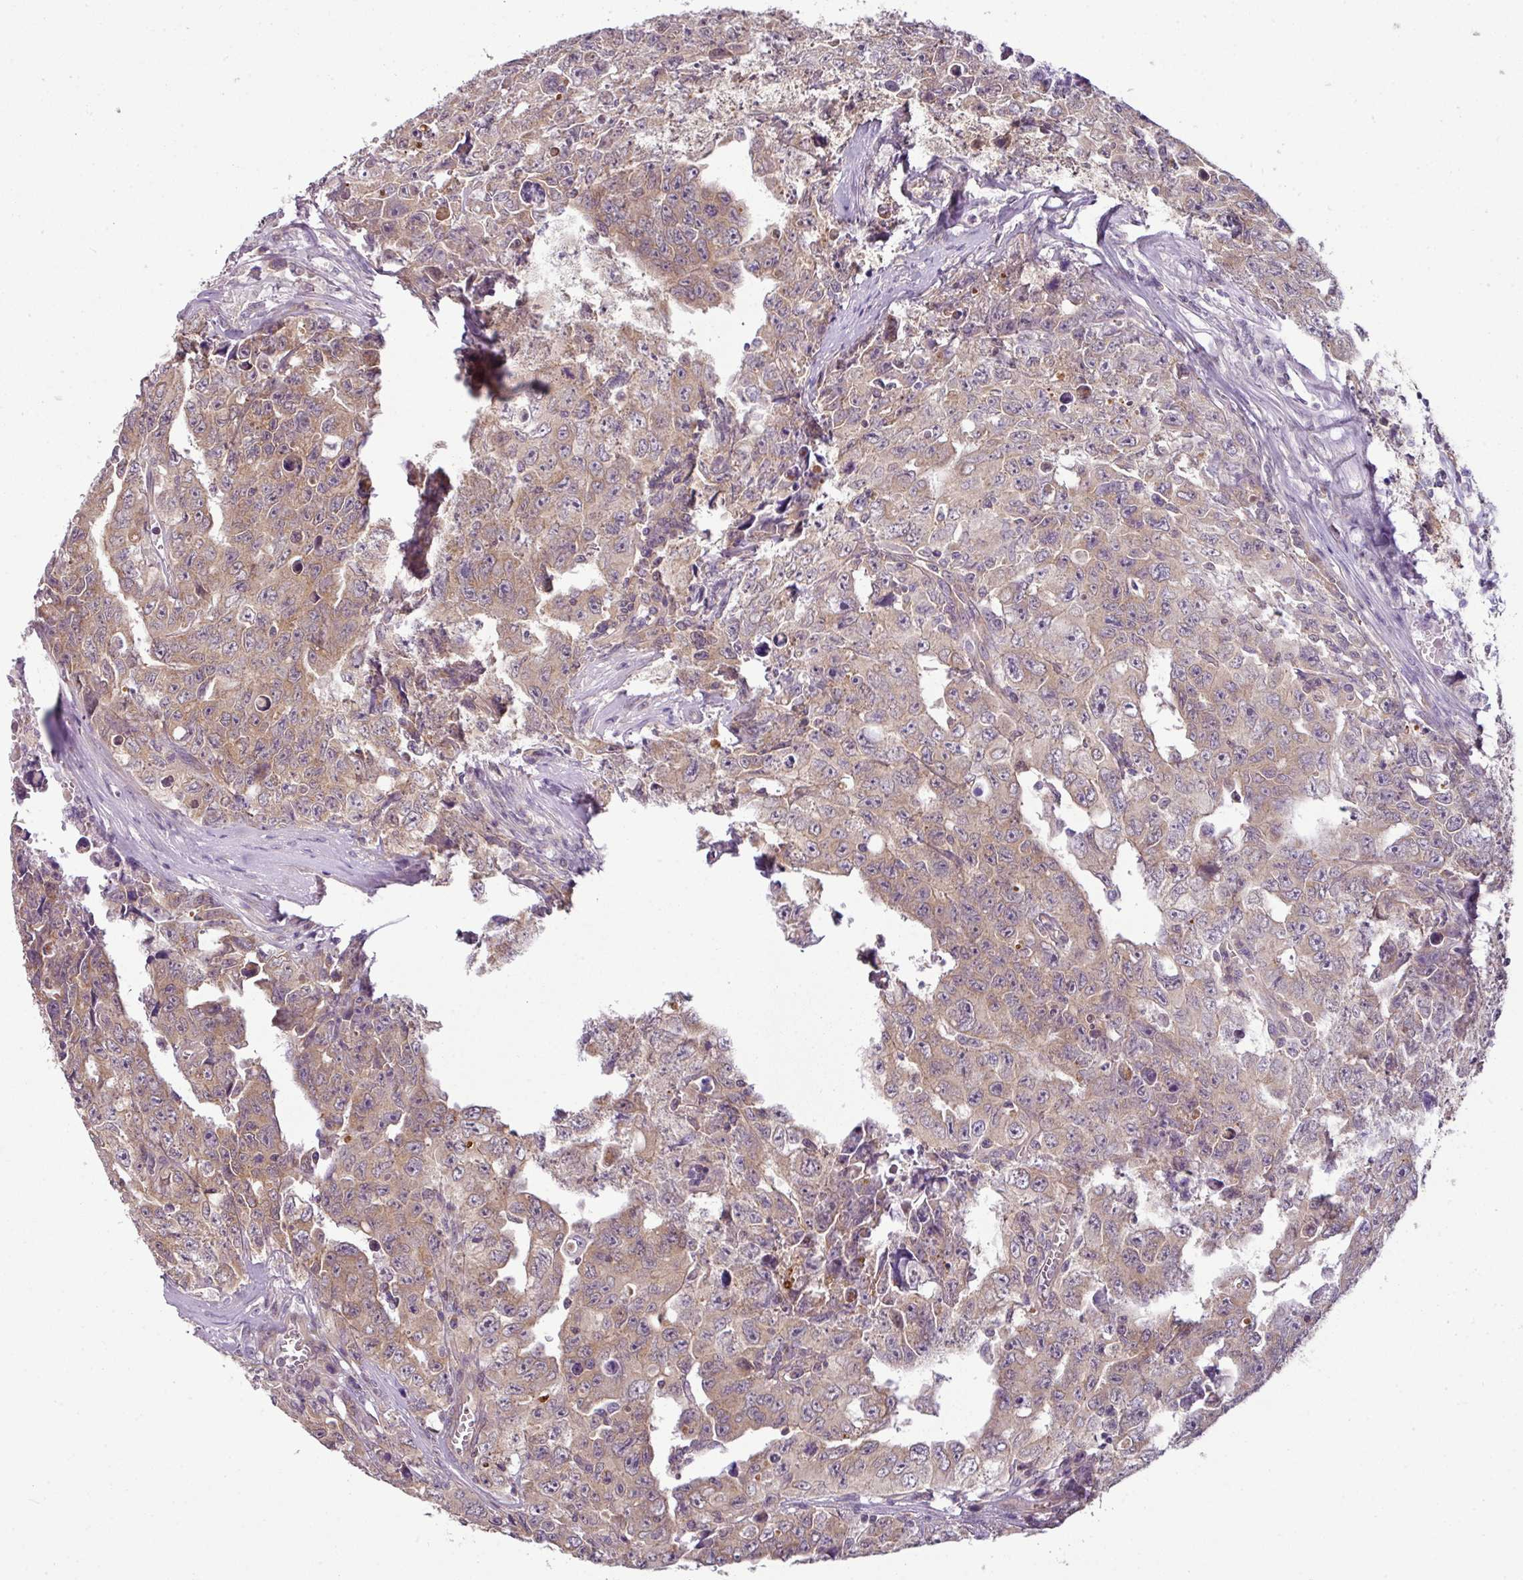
{"staining": {"intensity": "moderate", "quantity": ">75%", "location": "cytoplasmic/membranous"}, "tissue": "testis cancer", "cell_type": "Tumor cells", "image_type": "cancer", "snomed": [{"axis": "morphology", "description": "Carcinoma, Embryonal, NOS"}, {"axis": "topography", "description": "Testis"}], "caption": "Testis cancer (embryonal carcinoma) stained for a protein reveals moderate cytoplasmic/membranous positivity in tumor cells.", "gene": "DERPC", "patient": {"sex": "male", "age": 24}}